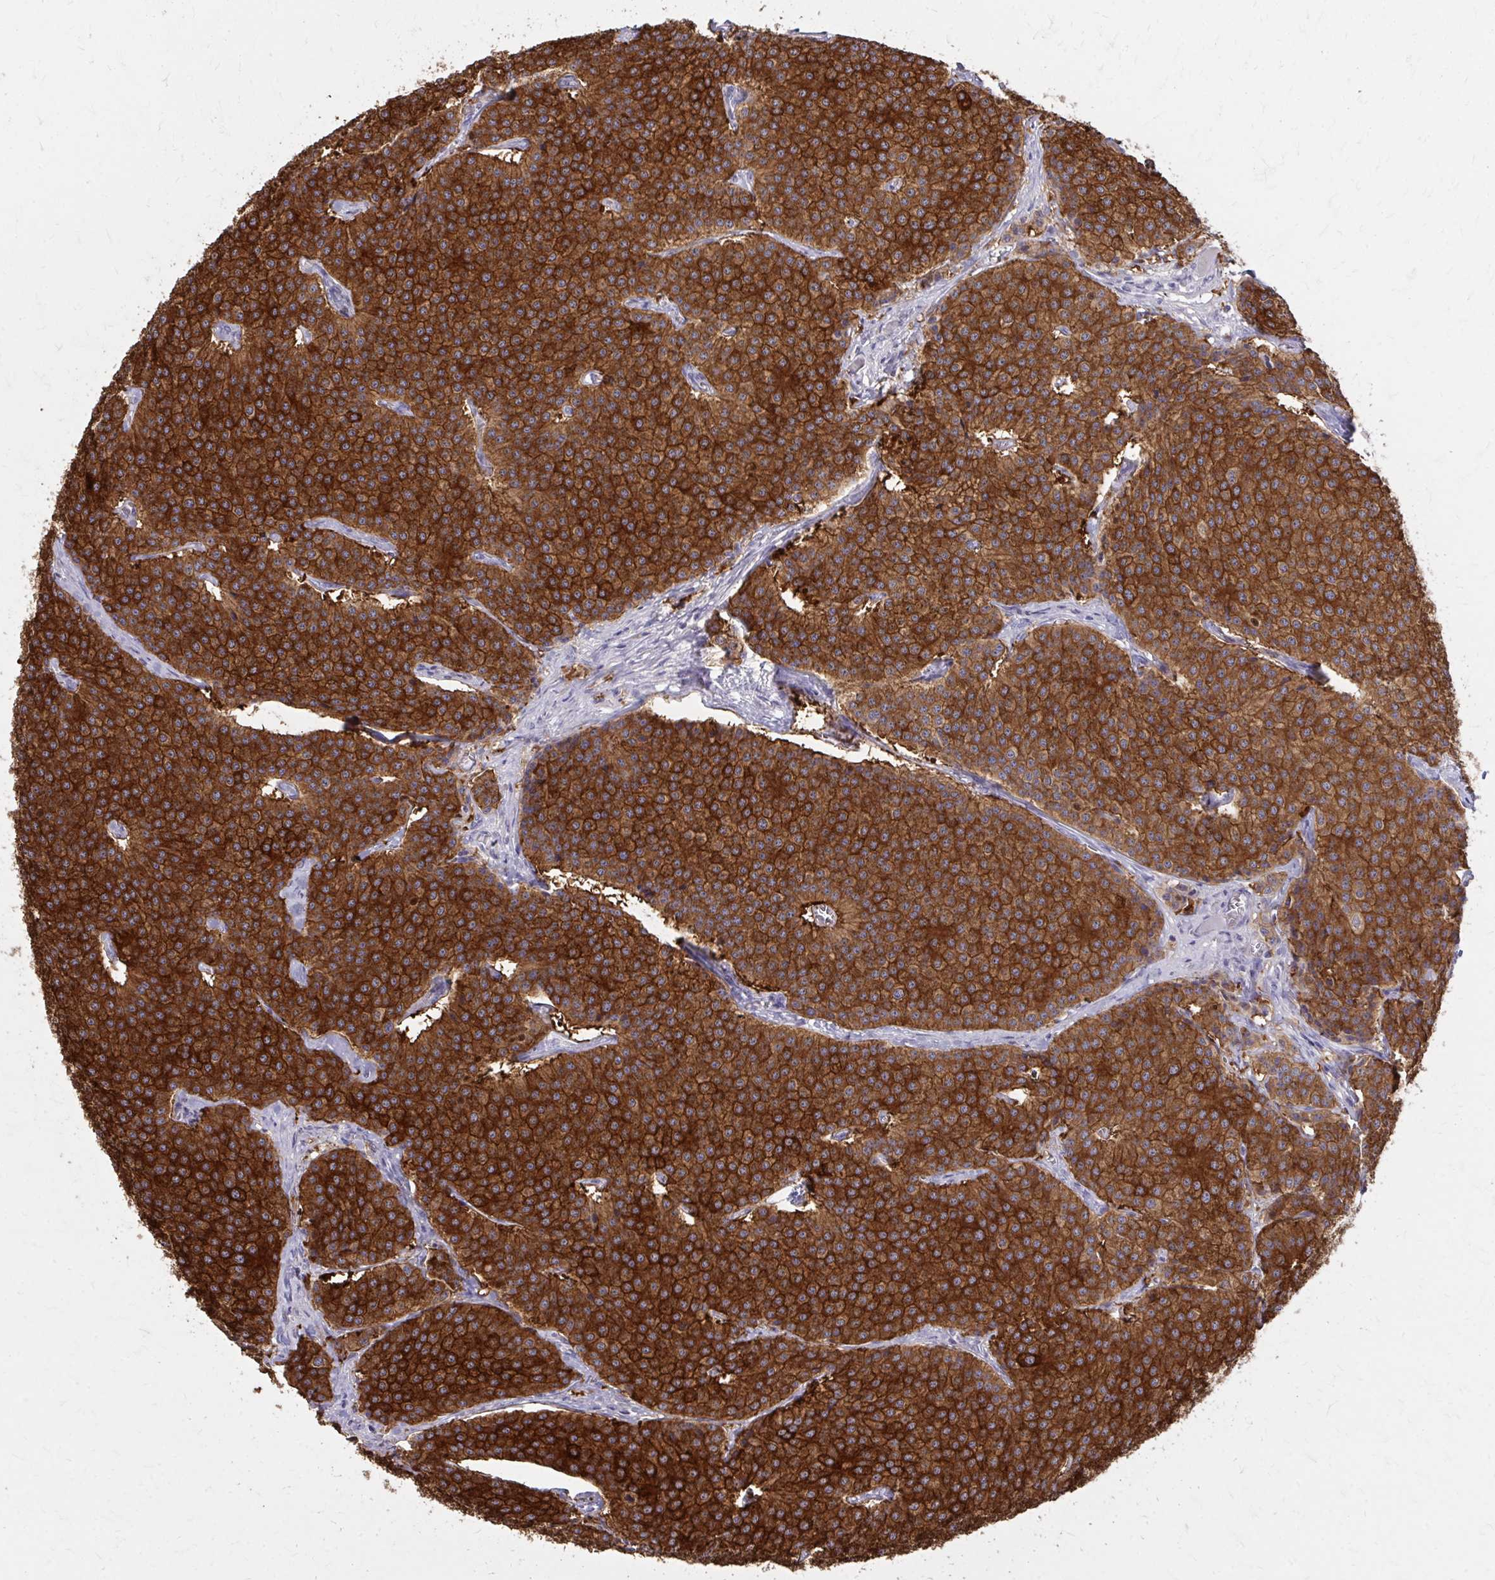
{"staining": {"intensity": "strong", "quantity": ">75%", "location": "cytoplasmic/membranous"}, "tissue": "carcinoid", "cell_type": "Tumor cells", "image_type": "cancer", "snomed": [{"axis": "morphology", "description": "Carcinoid, malignant, NOS"}, {"axis": "topography", "description": "Small intestine"}], "caption": "This image demonstrates immunohistochemistry staining of carcinoid (malignant), with high strong cytoplasmic/membranous expression in approximately >75% of tumor cells.", "gene": "EPB41L1", "patient": {"sex": "female", "age": 64}}